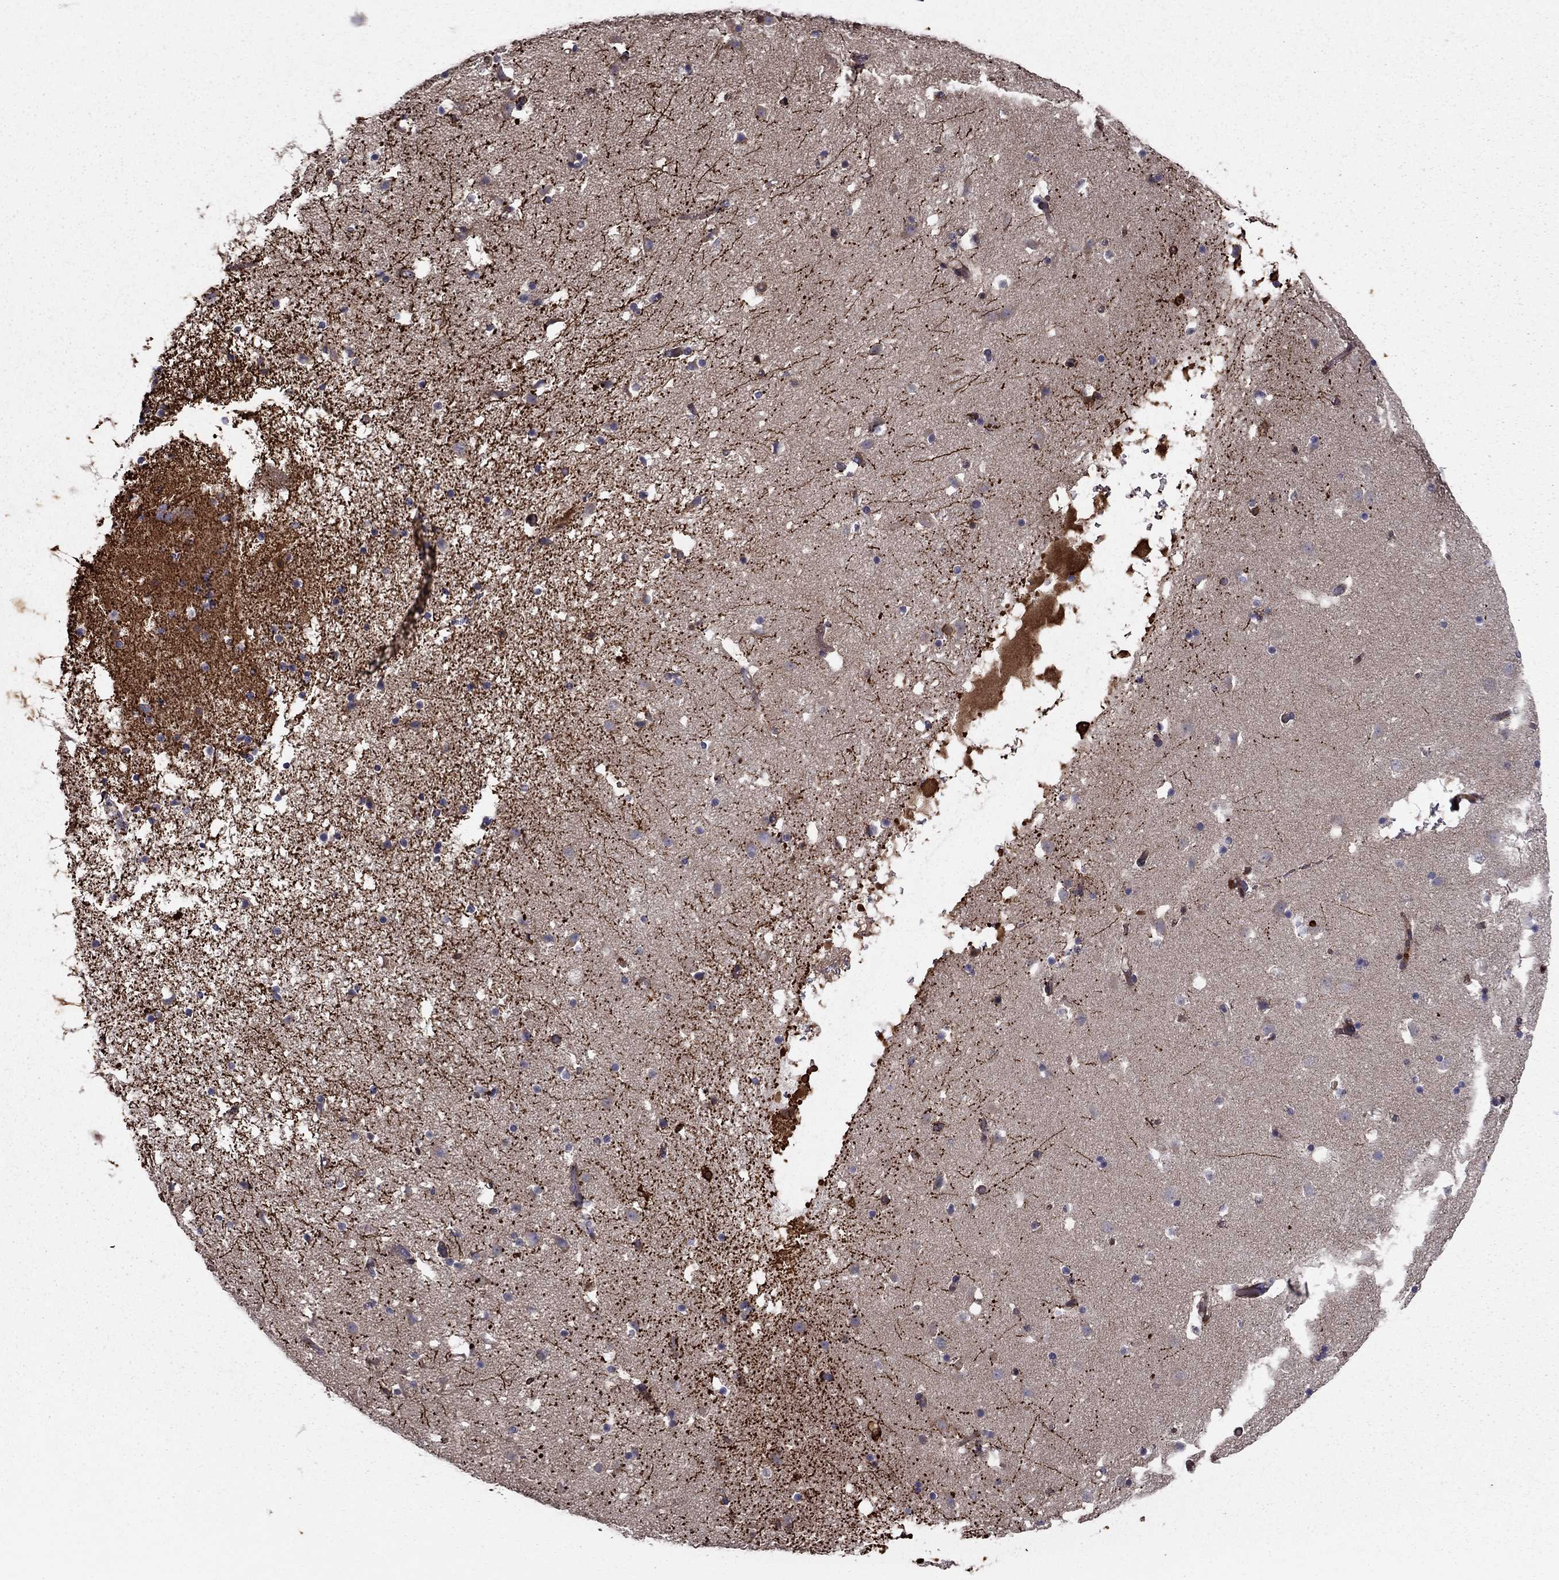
{"staining": {"intensity": "strong", "quantity": "25%-75%", "location": "cytoplasmic/membranous"}, "tissue": "caudate", "cell_type": "Glial cells", "image_type": "normal", "snomed": [{"axis": "morphology", "description": "Normal tissue, NOS"}, {"axis": "topography", "description": "Lateral ventricle wall"}], "caption": "A brown stain shows strong cytoplasmic/membranous positivity of a protein in glial cells of unremarkable human caudate. (Stains: DAB (3,3'-diaminobenzidine) in brown, nuclei in blue, Microscopy: brightfield microscopy at high magnification).", "gene": "CLSTN1", "patient": {"sex": "female", "age": 42}}